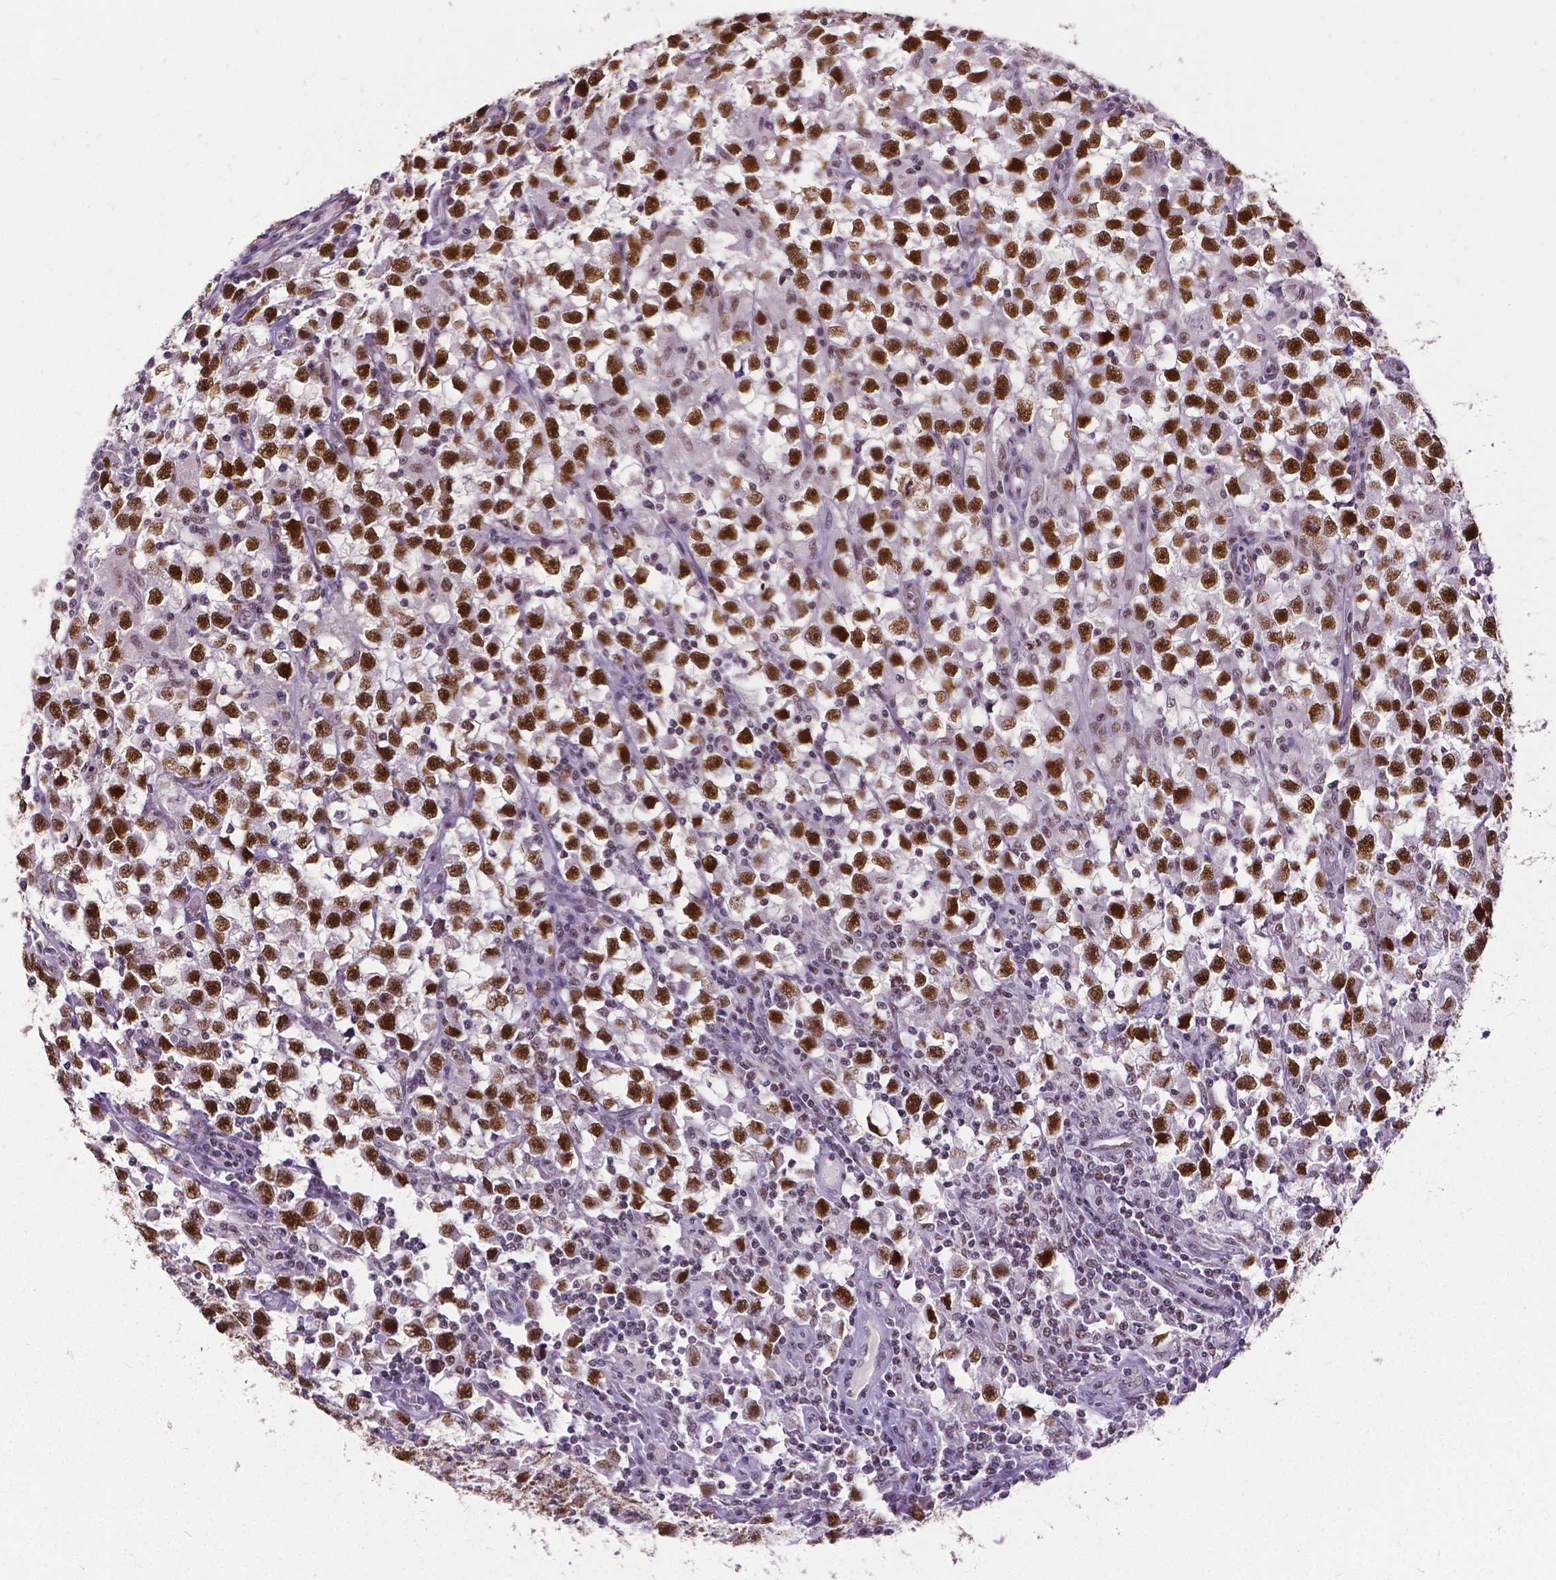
{"staining": {"intensity": "strong", "quantity": ">75%", "location": "nuclear"}, "tissue": "testis cancer", "cell_type": "Tumor cells", "image_type": "cancer", "snomed": [{"axis": "morphology", "description": "Seminoma, NOS"}, {"axis": "topography", "description": "Testis"}], "caption": "Immunohistochemical staining of testis seminoma demonstrates high levels of strong nuclear positivity in approximately >75% of tumor cells. The staining was performed using DAB (3,3'-diaminobenzidine), with brown indicating positive protein expression. Nuclei are stained blue with hematoxylin.", "gene": "REST", "patient": {"sex": "male", "age": 33}}